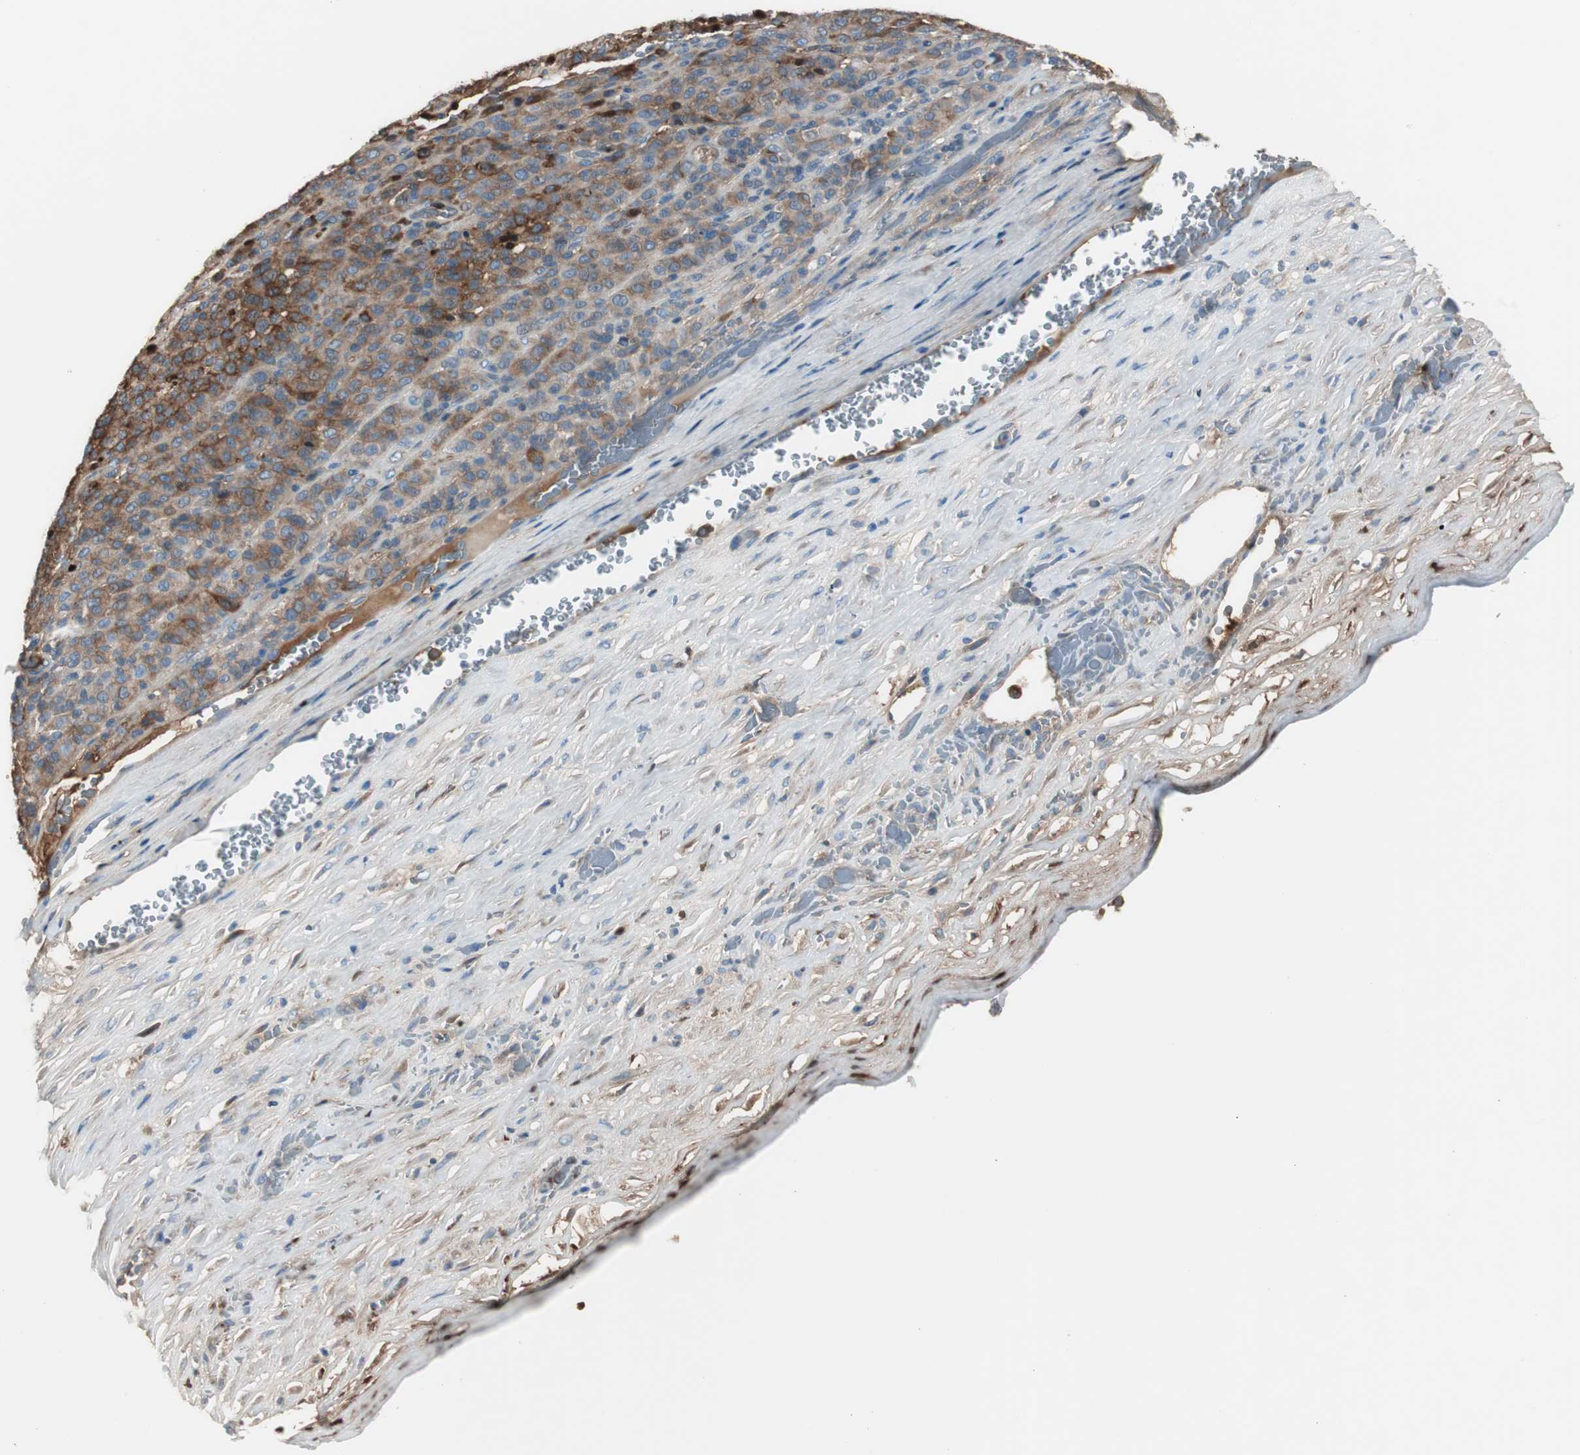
{"staining": {"intensity": "moderate", "quantity": ">75%", "location": "cytoplasmic/membranous"}, "tissue": "melanoma", "cell_type": "Tumor cells", "image_type": "cancer", "snomed": [{"axis": "morphology", "description": "Malignant melanoma, Metastatic site"}, {"axis": "topography", "description": "Pancreas"}], "caption": "Malignant melanoma (metastatic site) was stained to show a protein in brown. There is medium levels of moderate cytoplasmic/membranous expression in approximately >75% of tumor cells.", "gene": "SERPINF1", "patient": {"sex": "female", "age": 30}}